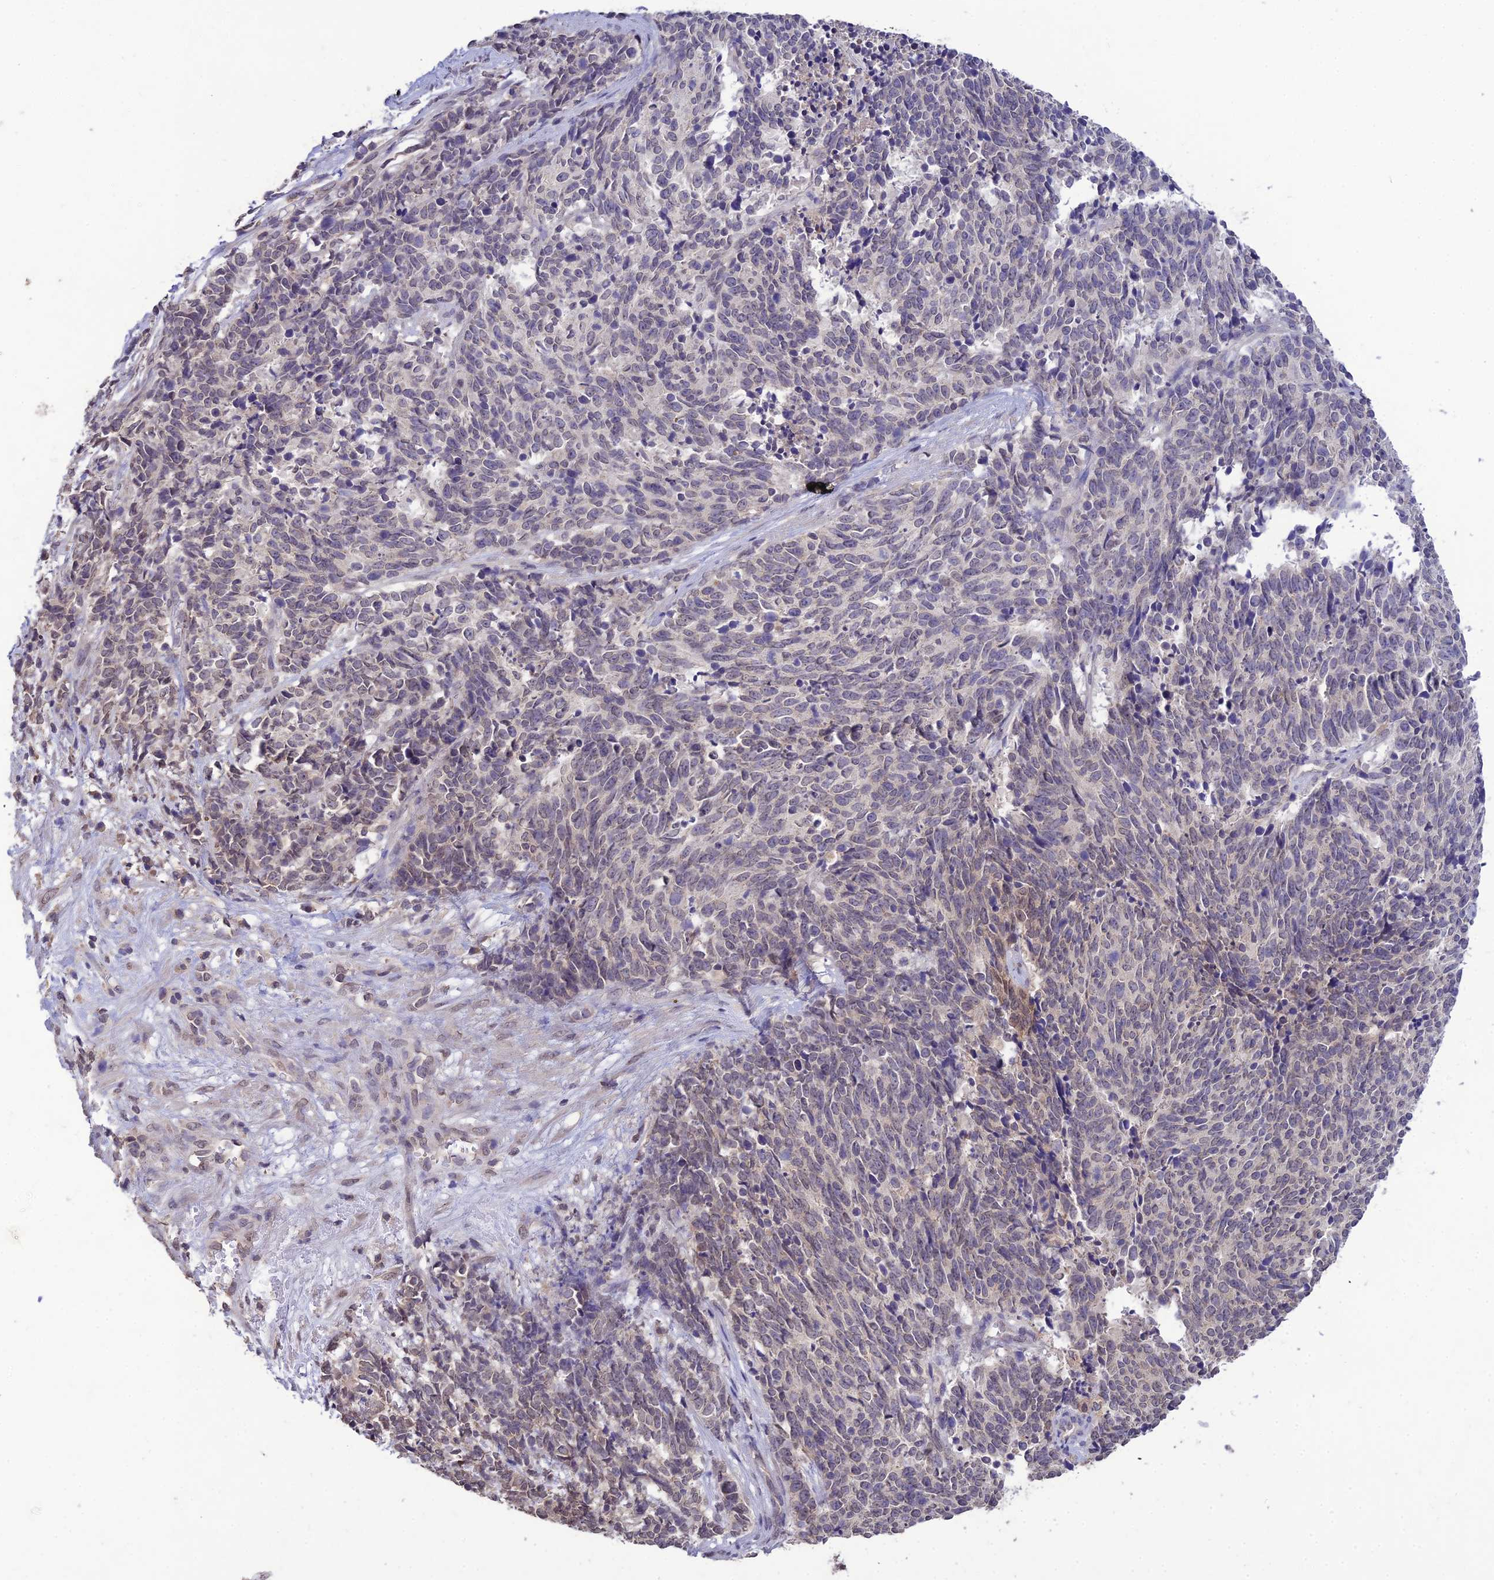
{"staining": {"intensity": "weak", "quantity": "<25%", "location": "nuclear"}, "tissue": "cervical cancer", "cell_type": "Tumor cells", "image_type": "cancer", "snomed": [{"axis": "morphology", "description": "Squamous cell carcinoma, NOS"}, {"axis": "topography", "description": "Cervix"}], "caption": "IHC of cervical squamous cell carcinoma reveals no positivity in tumor cells.", "gene": "PGK1", "patient": {"sex": "female", "age": 29}}